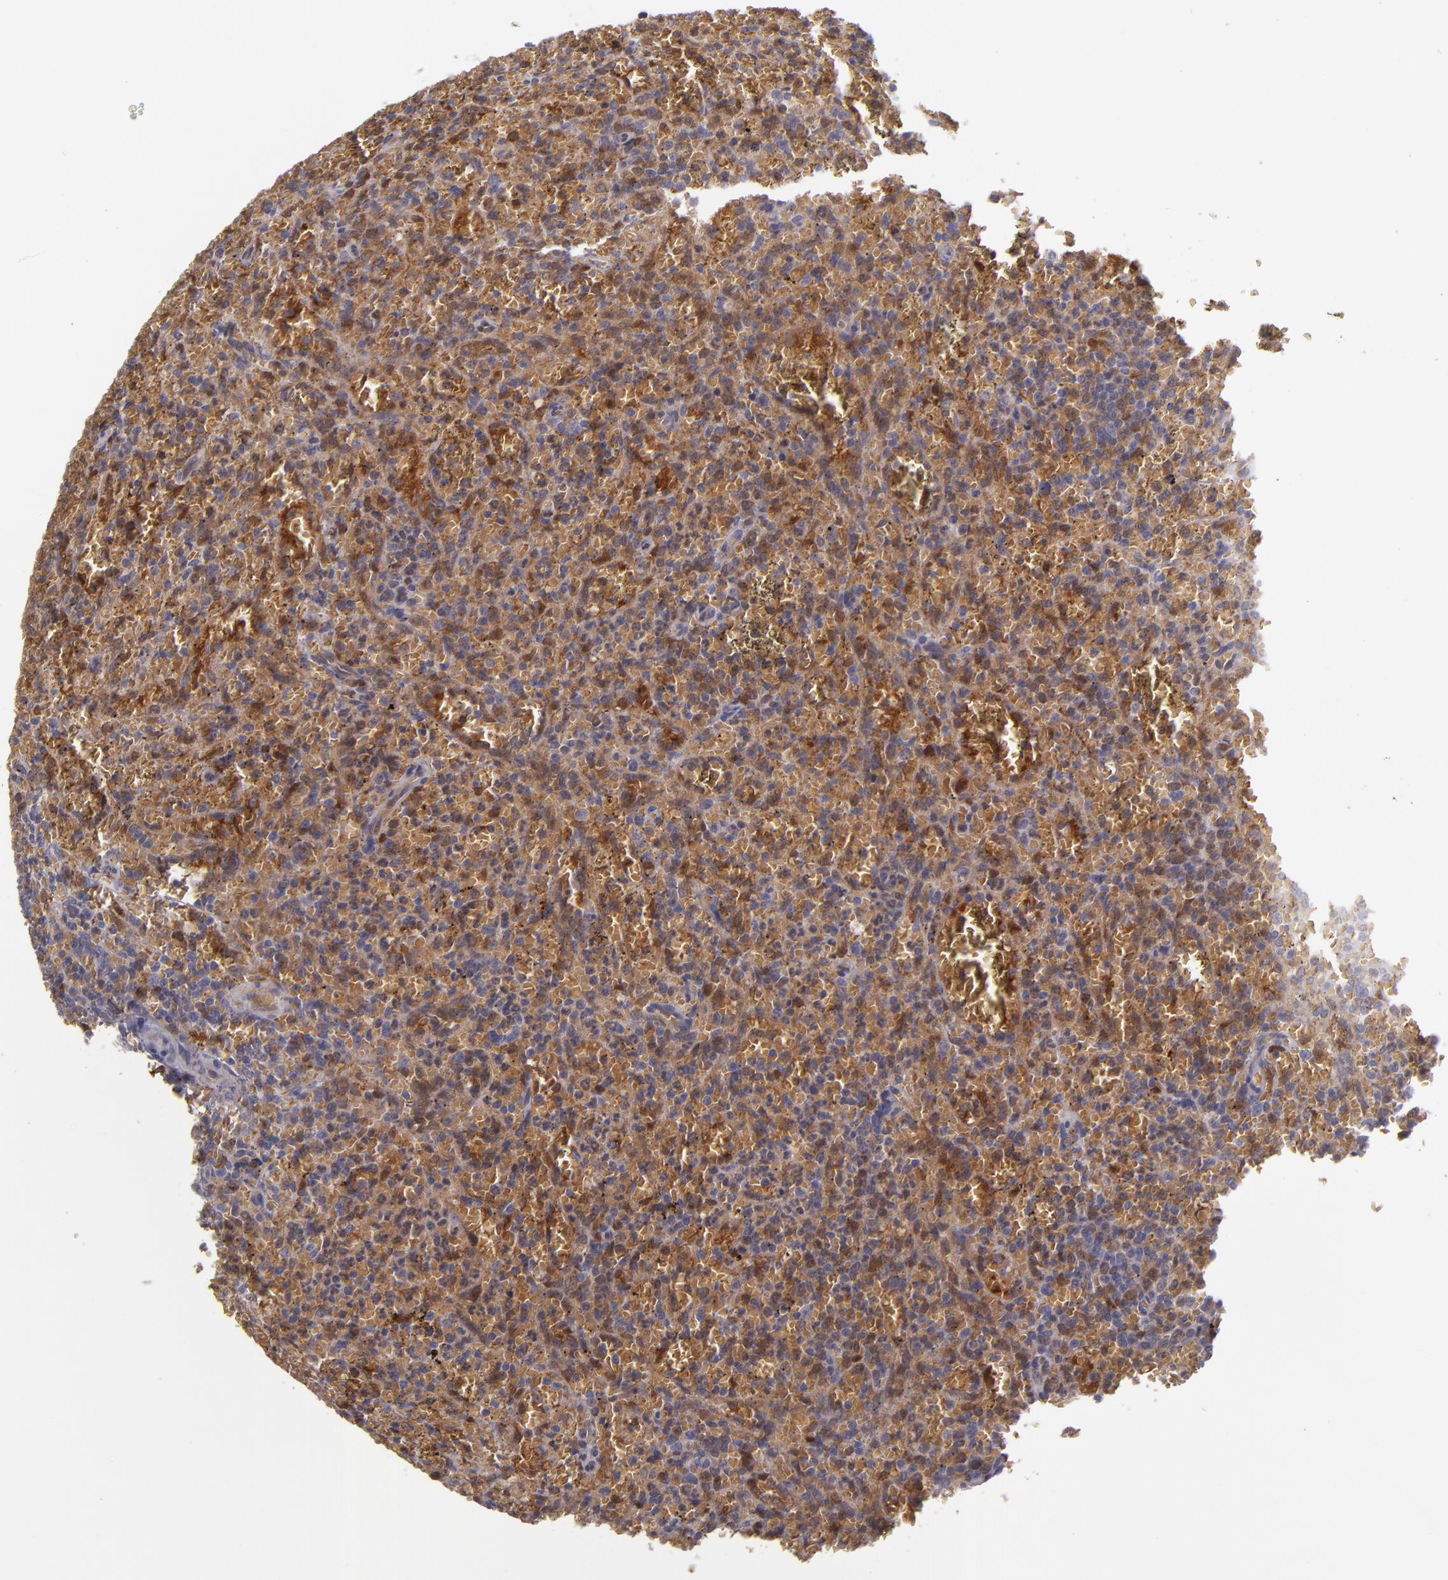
{"staining": {"intensity": "weak", "quantity": "25%-75%", "location": "cytoplasmic/membranous"}, "tissue": "lymphoma", "cell_type": "Tumor cells", "image_type": "cancer", "snomed": [{"axis": "morphology", "description": "Malignant lymphoma, non-Hodgkin's type, Low grade"}, {"axis": "topography", "description": "Spleen"}], "caption": "Brown immunohistochemical staining in lymphoma displays weak cytoplasmic/membranous staining in approximately 25%-75% of tumor cells.", "gene": "FHIT", "patient": {"sex": "female", "age": 64}}